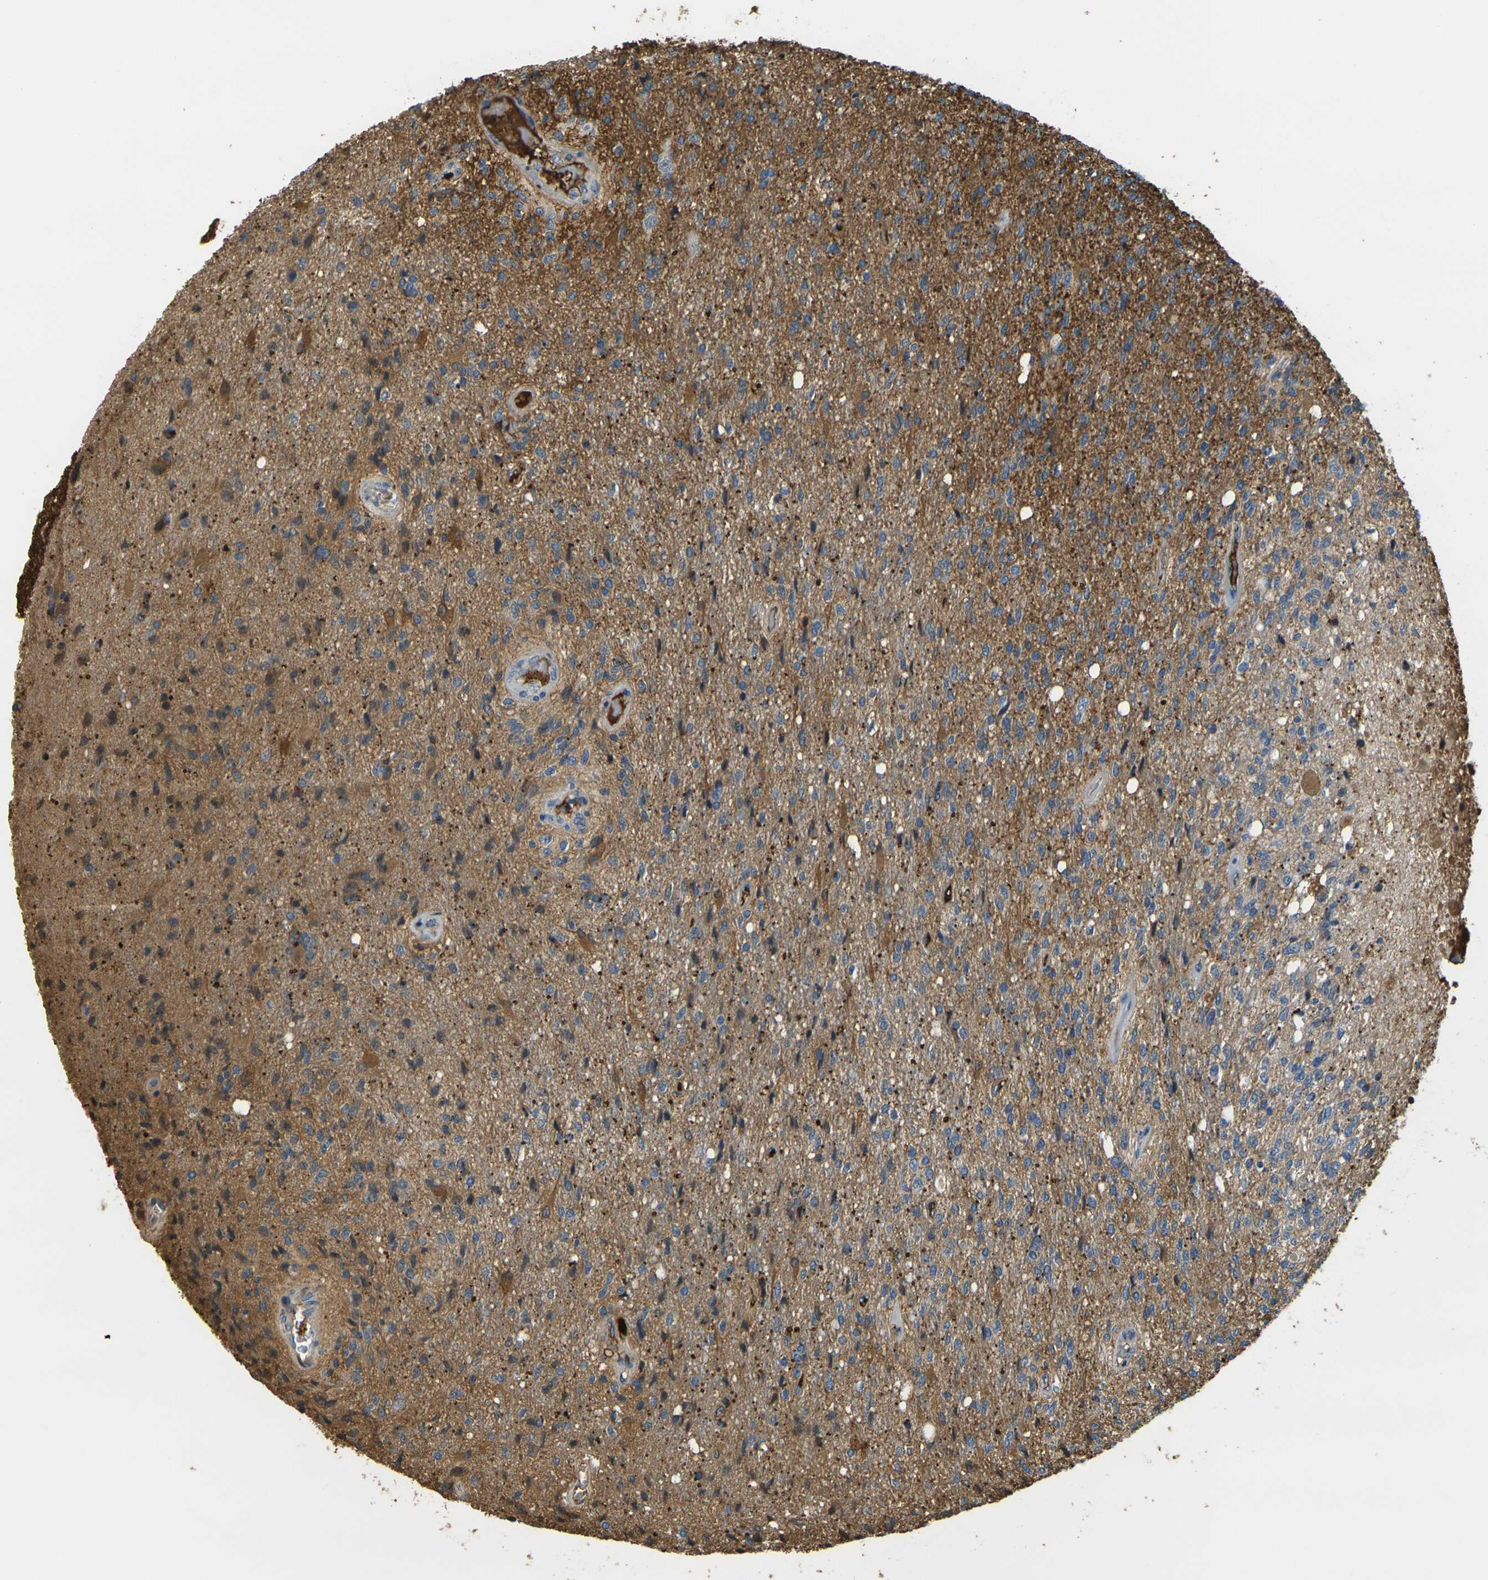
{"staining": {"intensity": "moderate", "quantity": ">75%", "location": "cytoplasmic/membranous"}, "tissue": "glioma", "cell_type": "Tumor cells", "image_type": "cancer", "snomed": [{"axis": "morphology", "description": "Normal tissue, NOS"}, {"axis": "morphology", "description": "Glioma, malignant, High grade"}, {"axis": "topography", "description": "Cerebral cortex"}], "caption": "Glioma tissue demonstrates moderate cytoplasmic/membranous positivity in about >75% of tumor cells, visualized by immunohistochemistry. (Stains: DAB (3,3'-diaminobenzidine) in brown, nuclei in blue, Microscopy: brightfield microscopy at high magnification).", "gene": "PLCD1", "patient": {"sex": "male", "age": 77}}